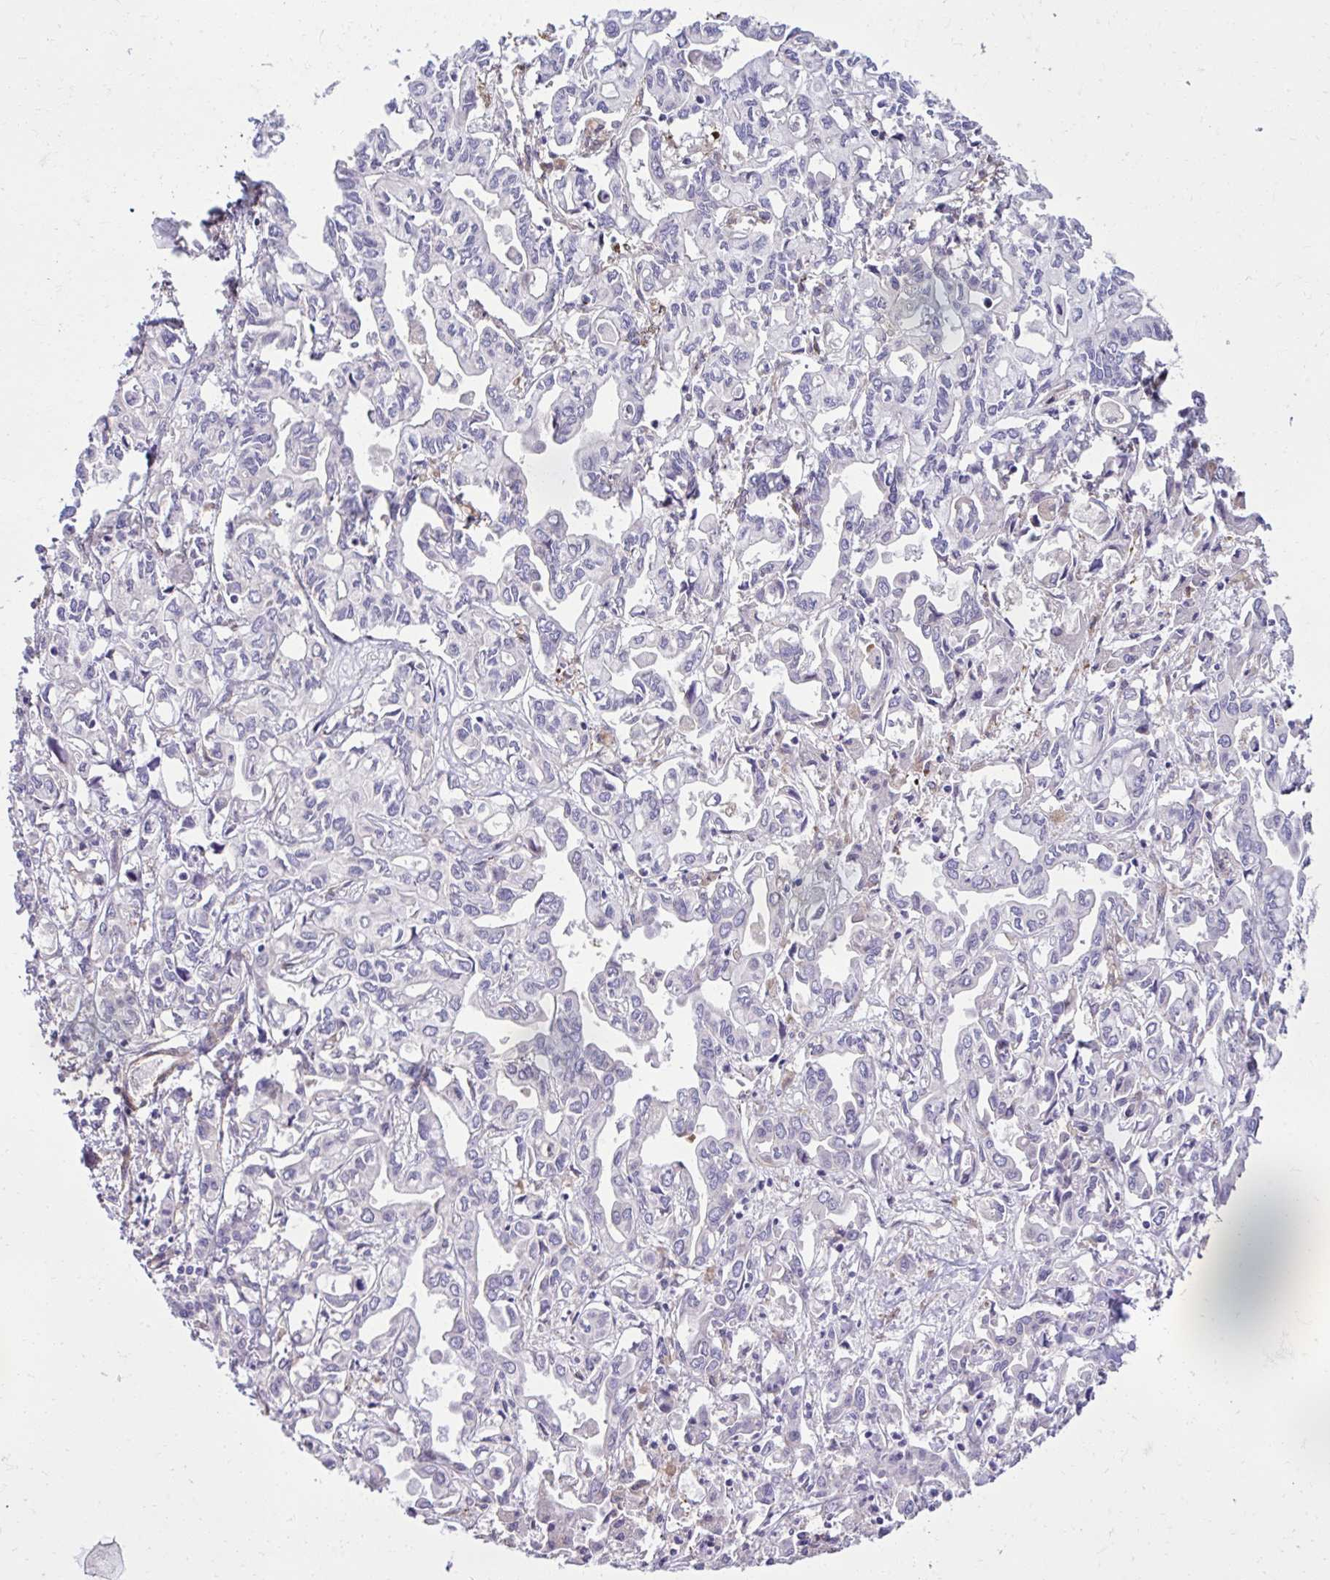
{"staining": {"intensity": "negative", "quantity": "none", "location": "none"}, "tissue": "liver cancer", "cell_type": "Tumor cells", "image_type": "cancer", "snomed": [{"axis": "morphology", "description": "Cholangiocarcinoma"}, {"axis": "topography", "description": "Liver"}], "caption": "DAB immunohistochemical staining of cholangiocarcinoma (liver) reveals no significant expression in tumor cells.", "gene": "TRIM52", "patient": {"sex": "female", "age": 64}}